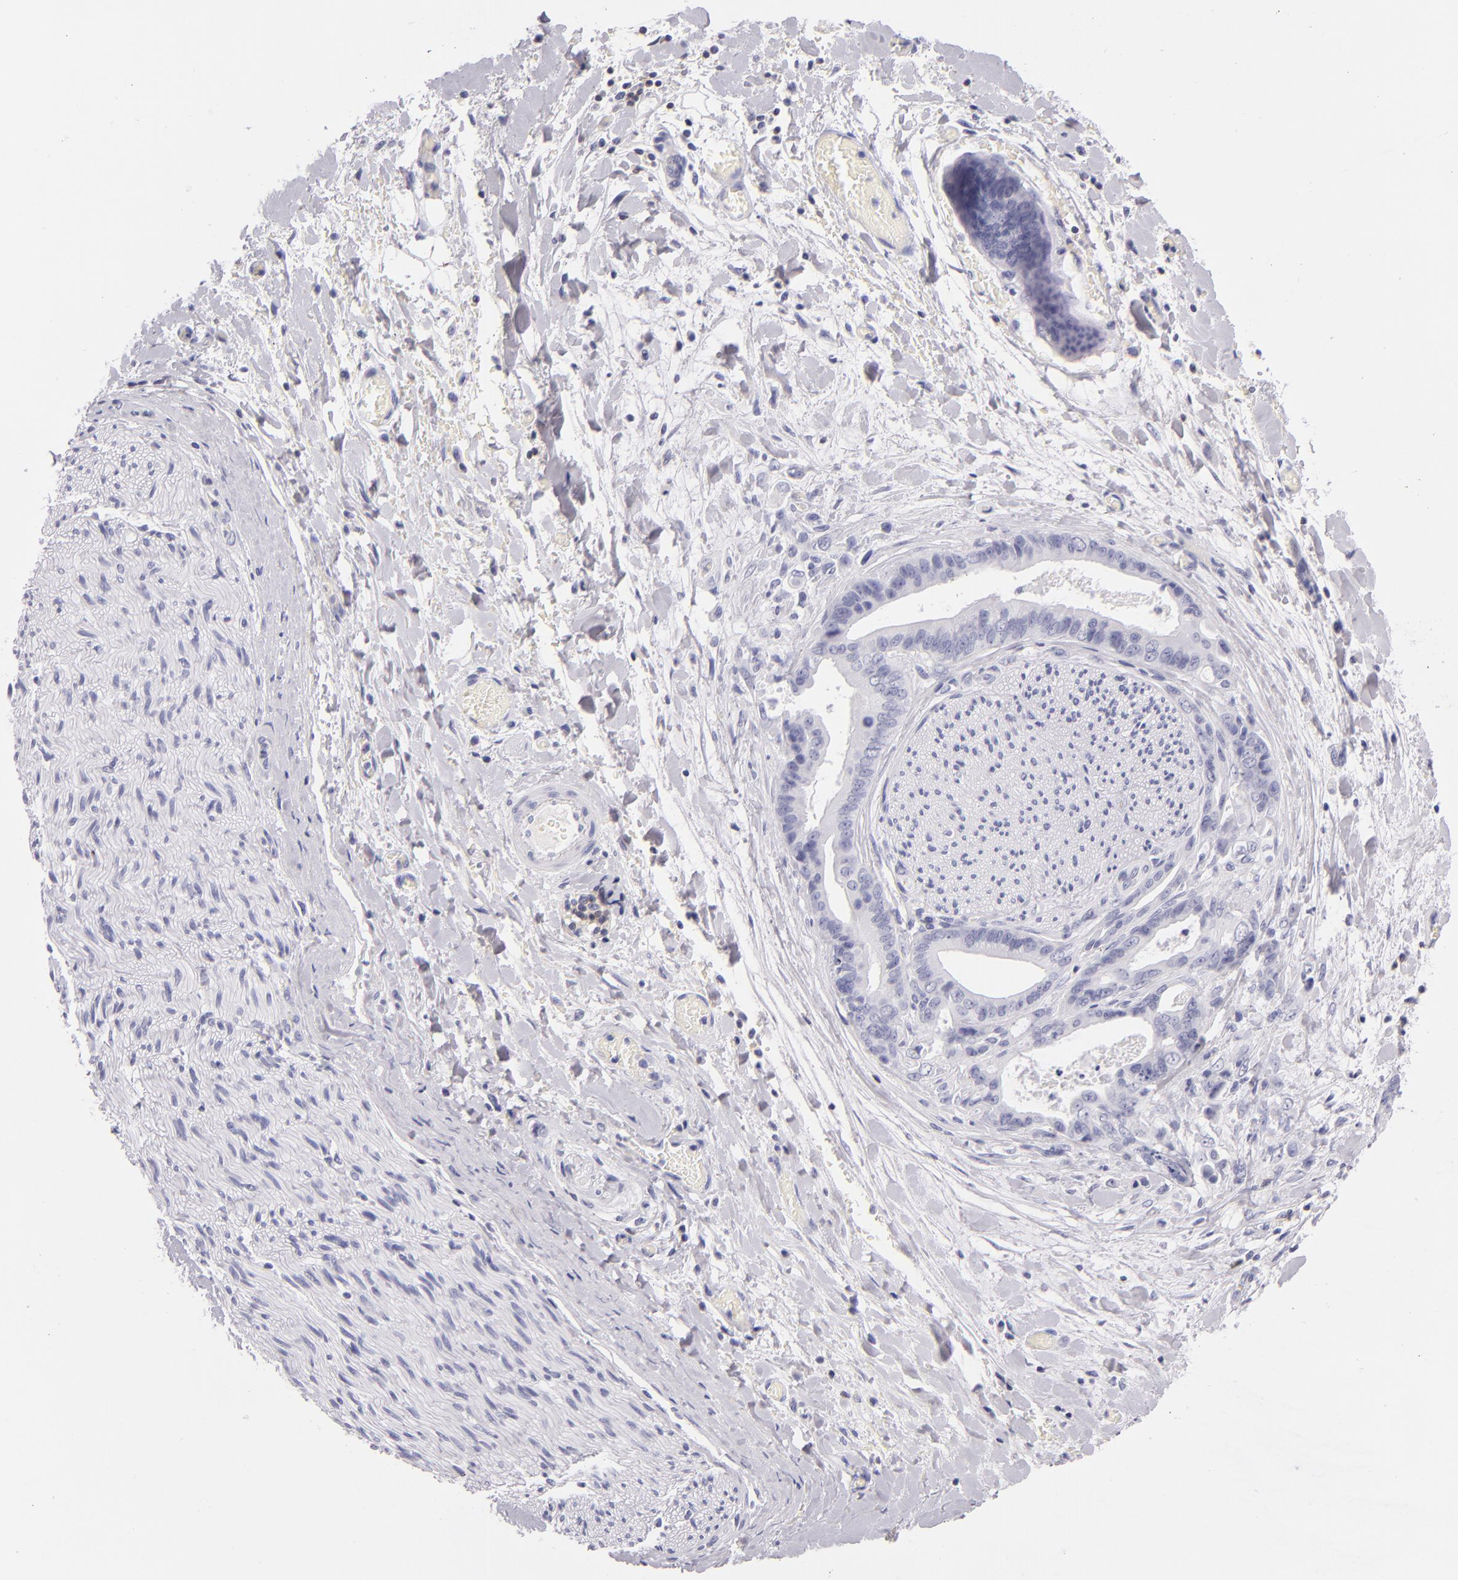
{"staining": {"intensity": "negative", "quantity": "none", "location": "none"}, "tissue": "liver cancer", "cell_type": "Tumor cells", "image_type": "cancer", "snomed": [{"axis": "morphology", "description": "Cholangiocarcinoma"}, {"axis": "topography", "description": "Liver"}], "caption": "Tumor cells are negative for protein expression in human liver cancer. Nuclei are stained in blue.", "gene": "CD48", "patient": {"sex": "male", "age": 58}}